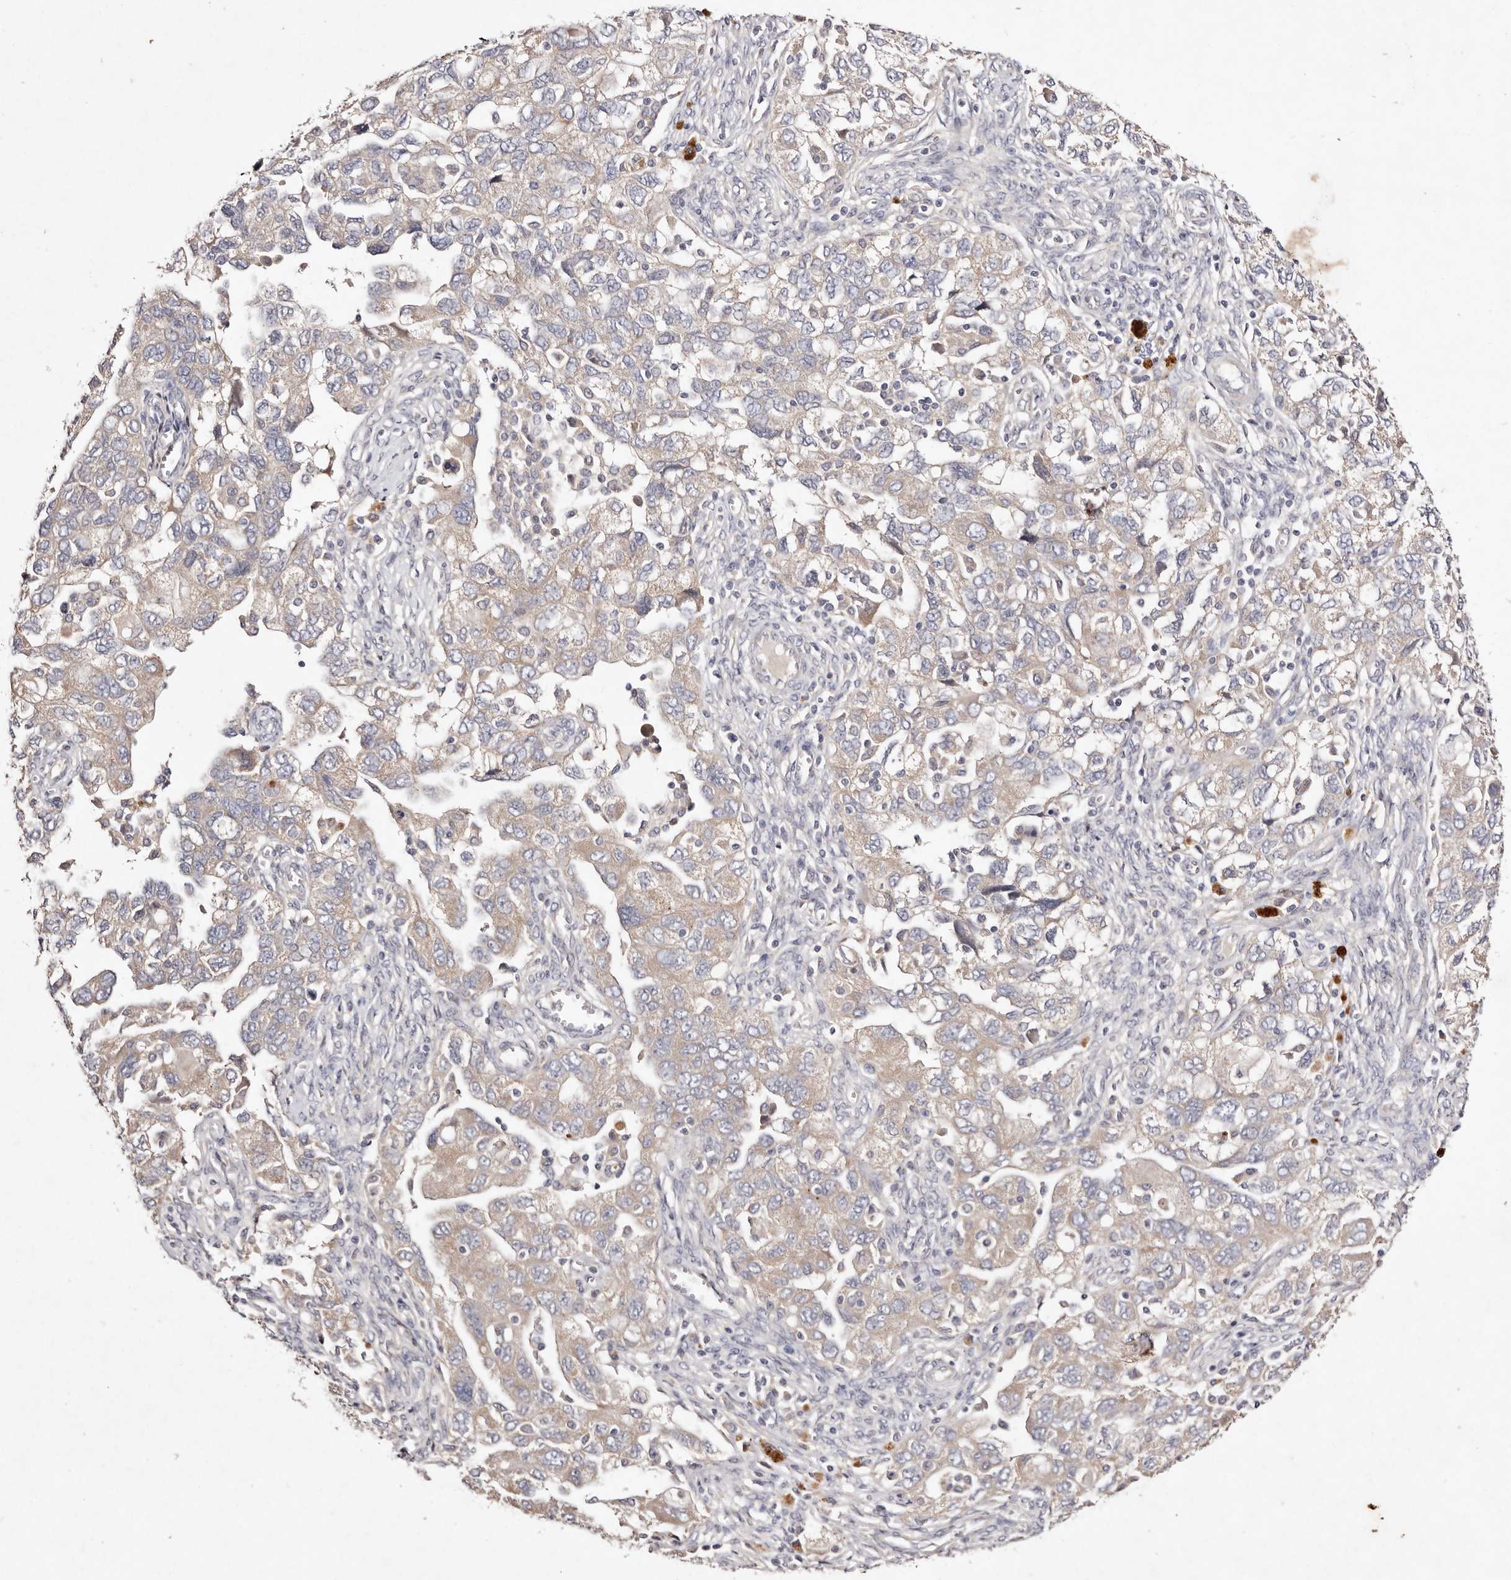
{"staining": {"intensity": "weak", "quantity": "25%-75%", "location": "cytoplasmic/membranous"}, "tissue": "ovarian cancer", "cell_type": "Tumor cells", "image_type": "cancer", "snomed": [{"axis": "morphology", "description": "Carcinoma, NOS"}, {"axis": "morphology", "description": "Cystadenocarcinoma, serous, NOS"}, {"axis": "topography", "description": "Ovary"}], "caption": "Ovarian carcinoma tissue reveals weak cytoplasmic/membranous positivity in approximately 25%-75% of tumor cells, visualized by immunohistochemistry.", "gene": "TSC2", "patient": {"sex": "female", "age": 69}}